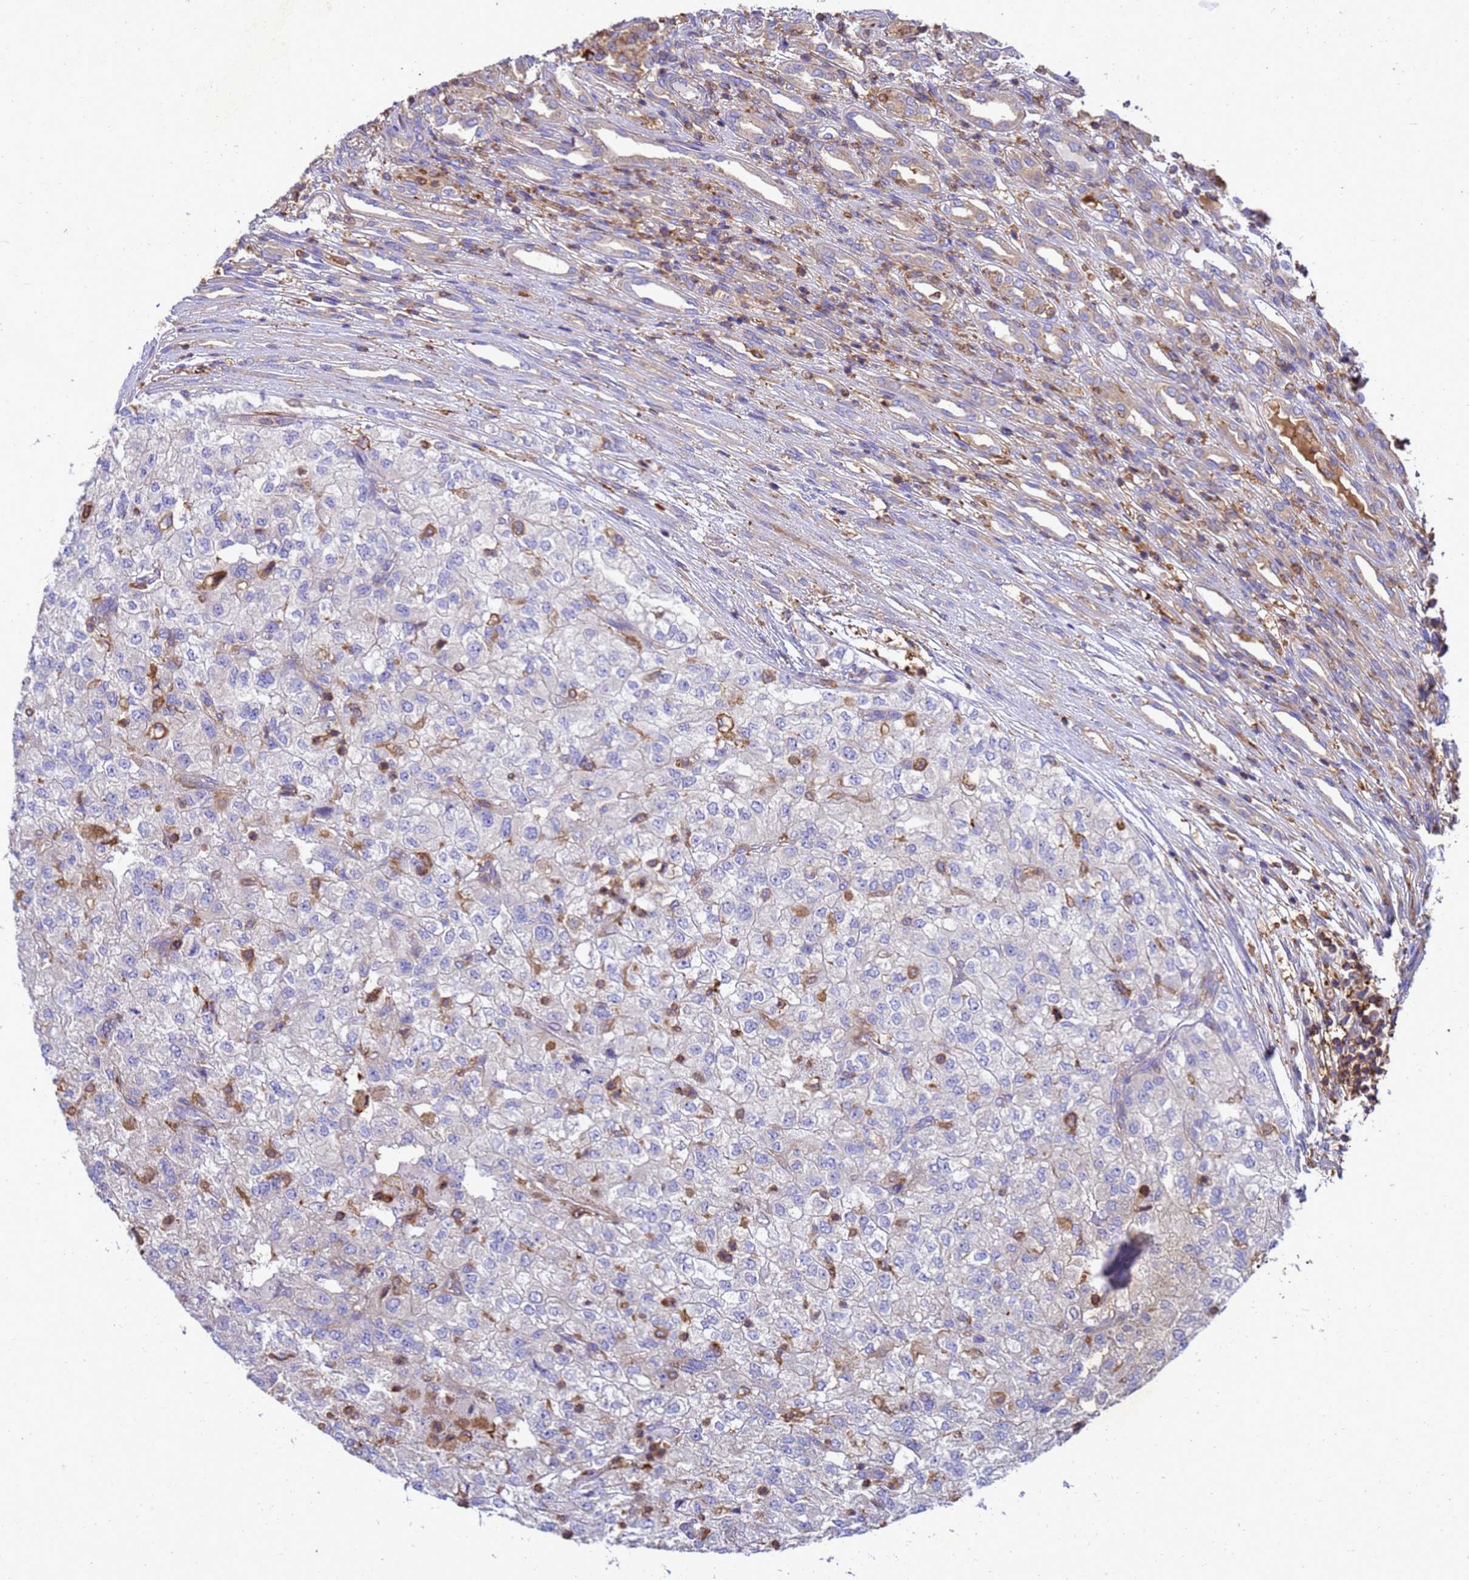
{"staining": {"intensity": "negative", "quantity": "none", "location": "none"}, "tissue": "renal cancer", "cell_type": "Tumor cells", "image_type": "cancer", "snomed": [{"axis": "morphology", "description": "Adenocarcinoma, NOS"}, {"axis": "topography", "description": "Kidney"}], "caption": "This micrograph is of renal cancer (adenocarcinoma) stained with immunohistochemistry to label a protein in brown with the nuclei are counter-stained blue. There is no positivity in tumor cells.", "gene": "ZNF235", "patient": {"sex": "female", "age": 54}}